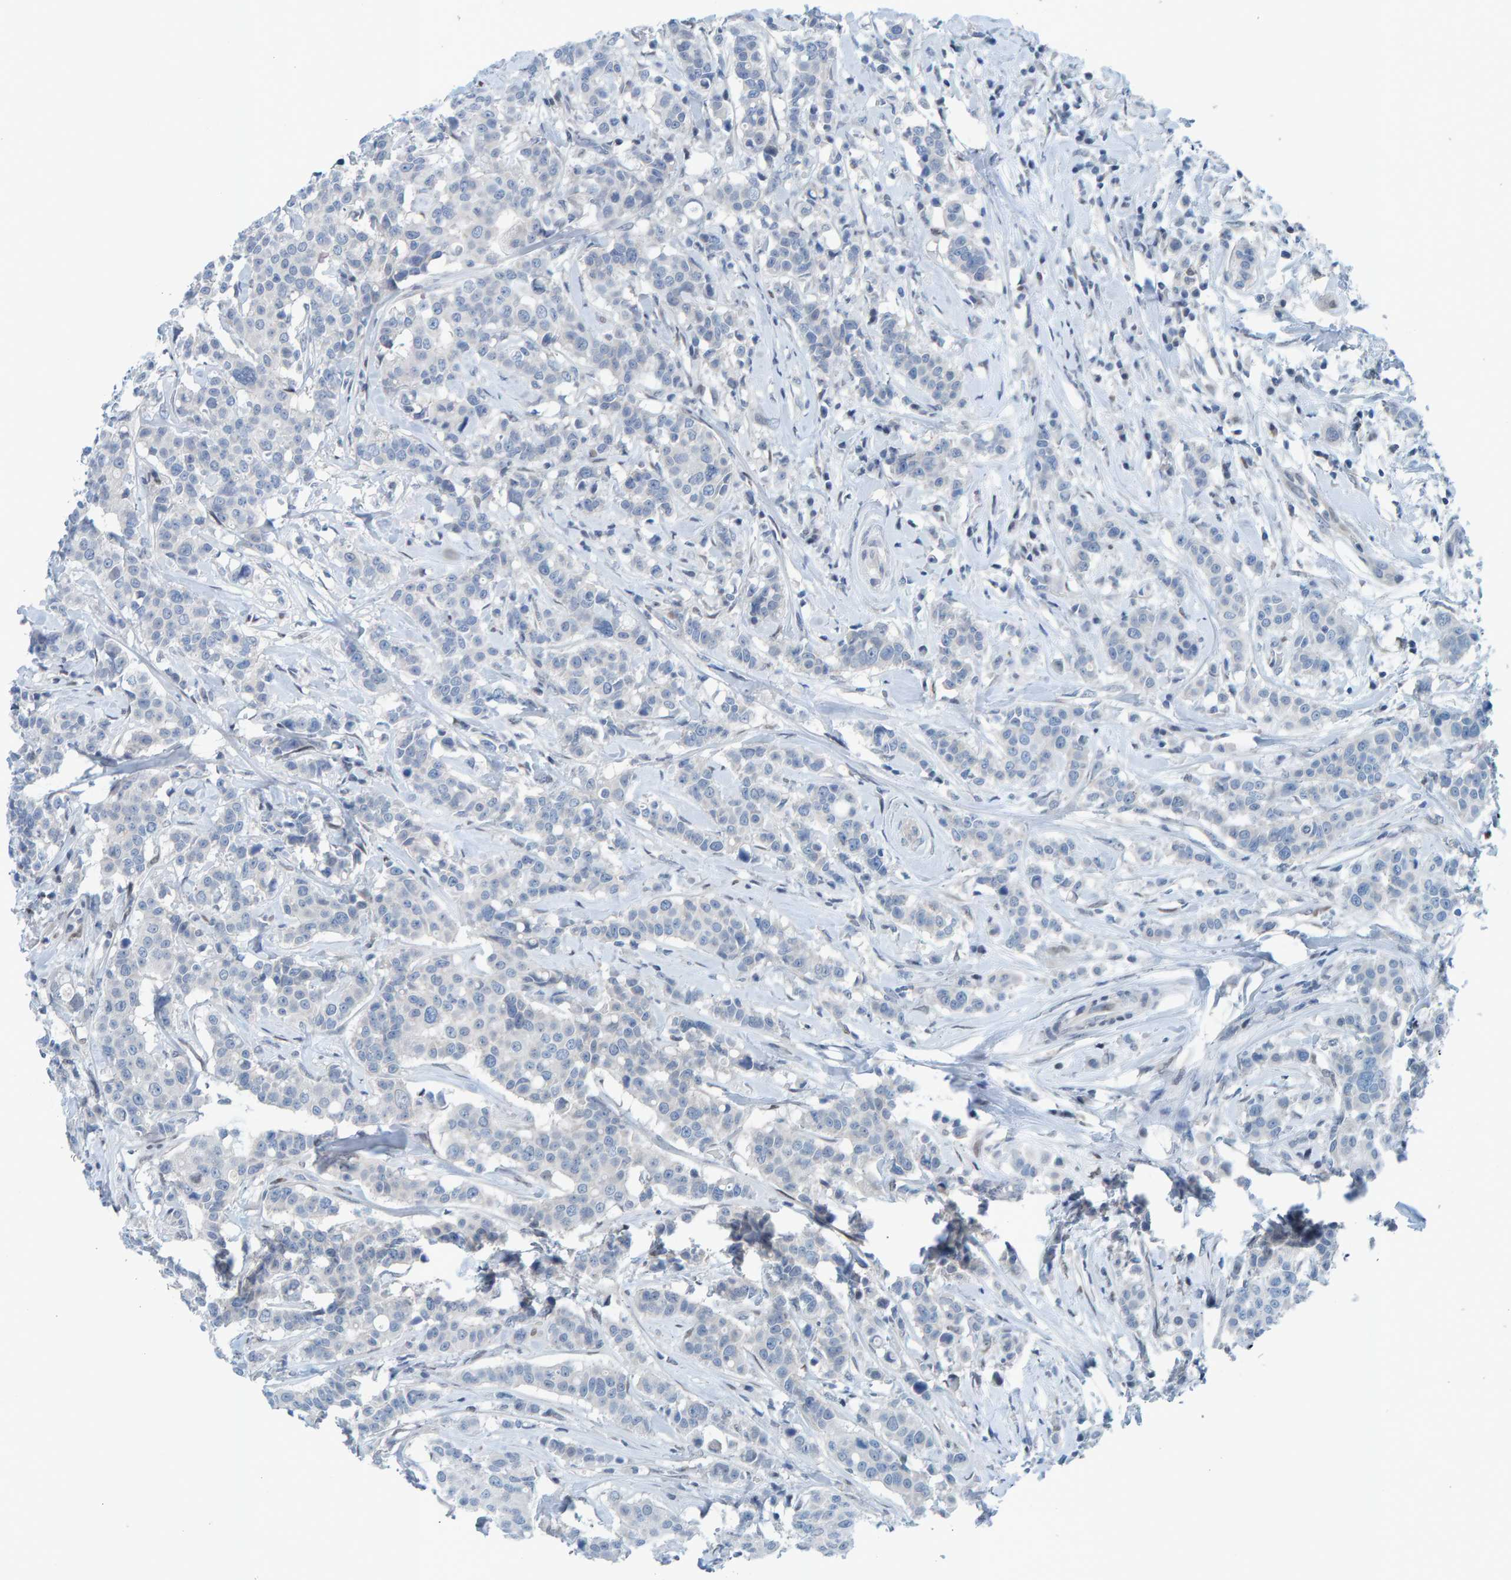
{"staining": {"intensity": "negative", "quantity": "none", "location": "none"}, "tissue": "breast cancer", "cell_type": "Tumor cells", "image_type": "cancer", "snomed": [{"axis": "morphology", "description": "Duct carcinoma"}, {"axis": "topography", "description": "Breast"}], "caption": "There is no significant staining in tumor cells of breast cancer.", "gene": "CNP", "patient": {"sex": "female", "age": 27}}